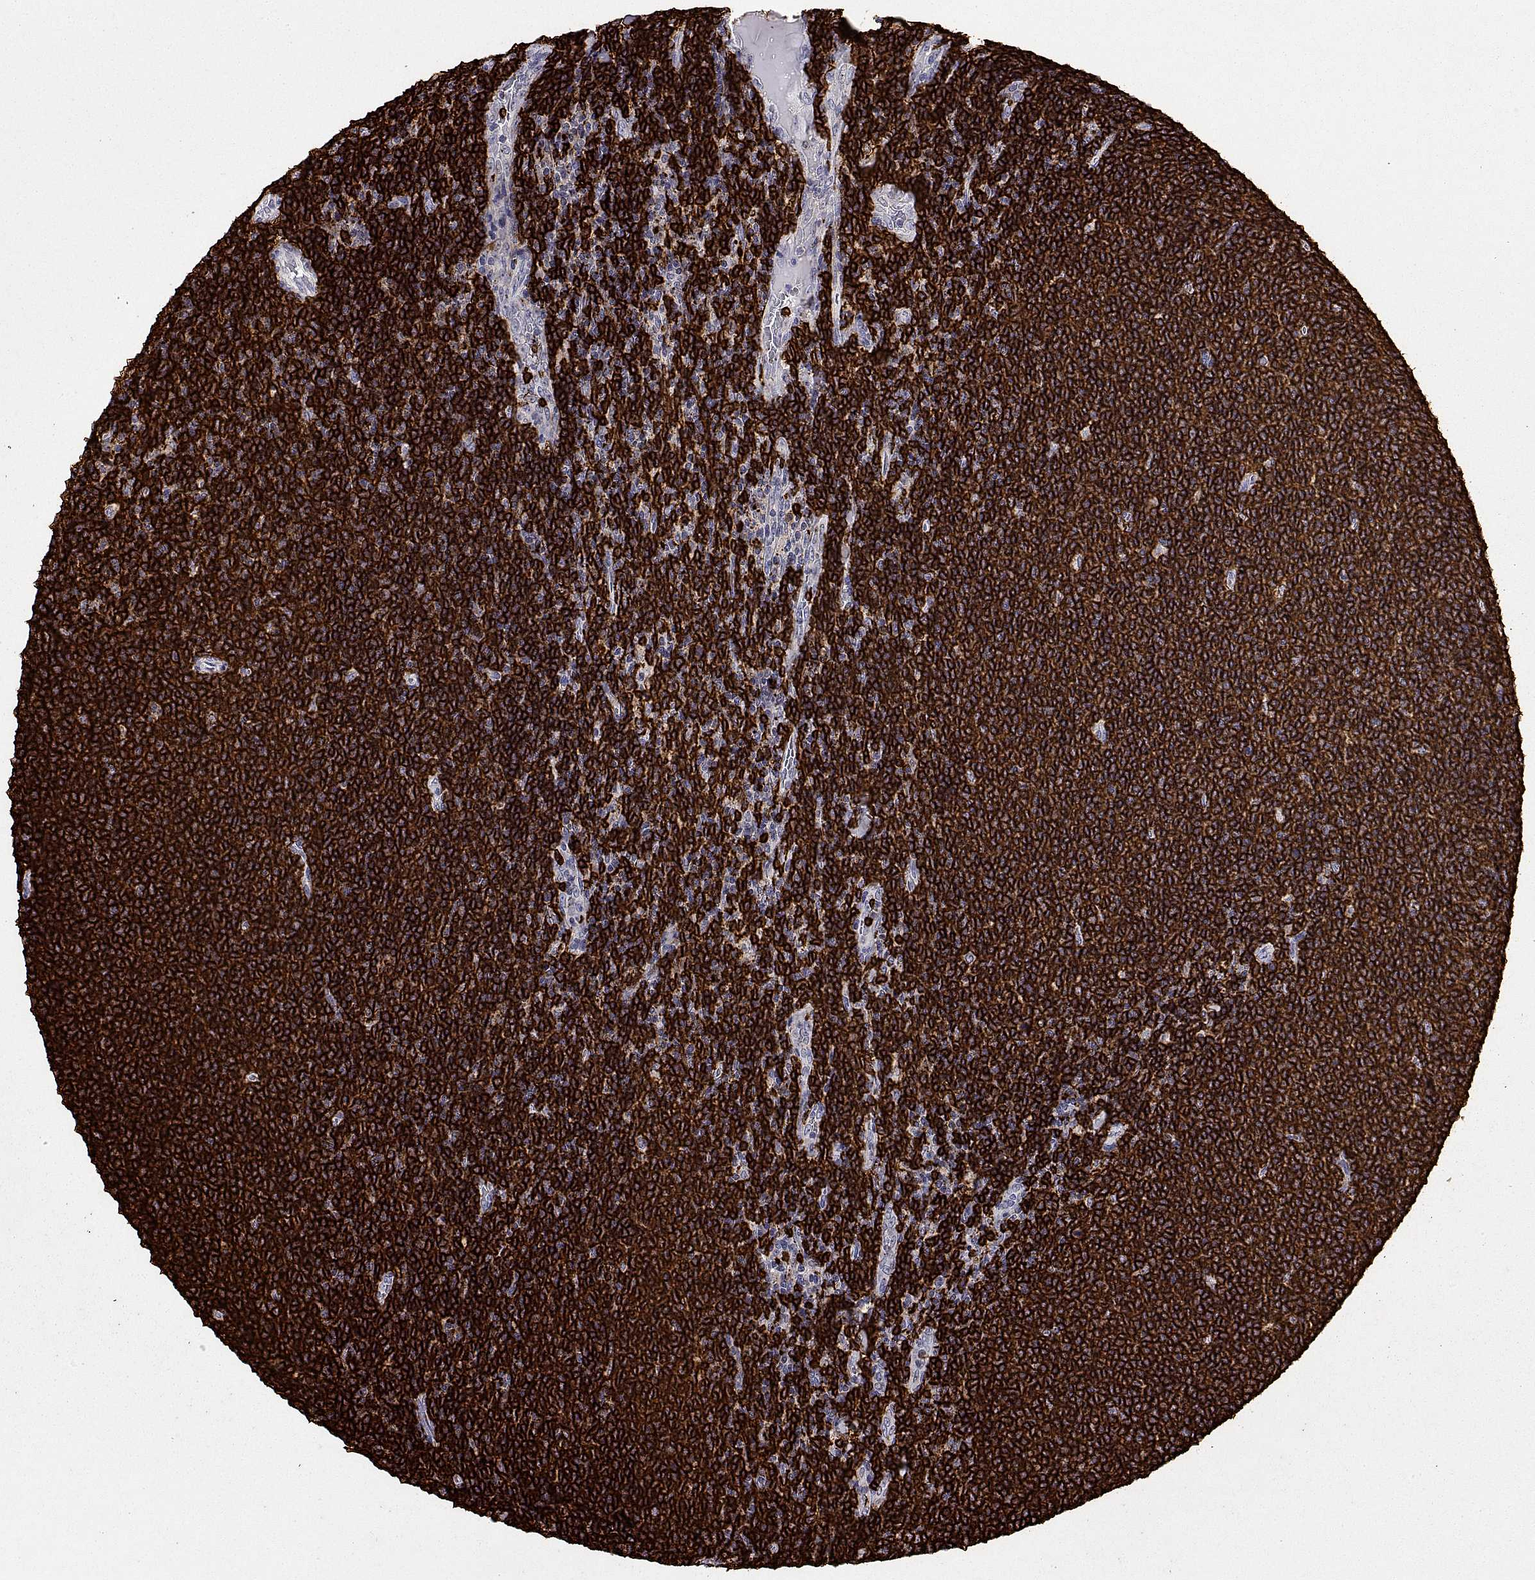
{"staining": {"intensity": "strong", "quantity": ">75%", "location": "cytoplasmic/membranous"}, "tissue": "lymphoma", "cell_type": "Tumor cells", "image_type": "cancer", "snomed": [{"axis": "morphology", "description": "Malignant lymphoma, non-Hodgkin's type, Low grade"}, {"axis": "topography", "description": "Lymph node"}], "caption": "Protein expression analysis of lymphoma demonstrates strong cytoplasmic/membranous positivity in about >75% of tumor cells.", "gene": "MS4A1", "patient": {"sex": "male", "age": 52}}